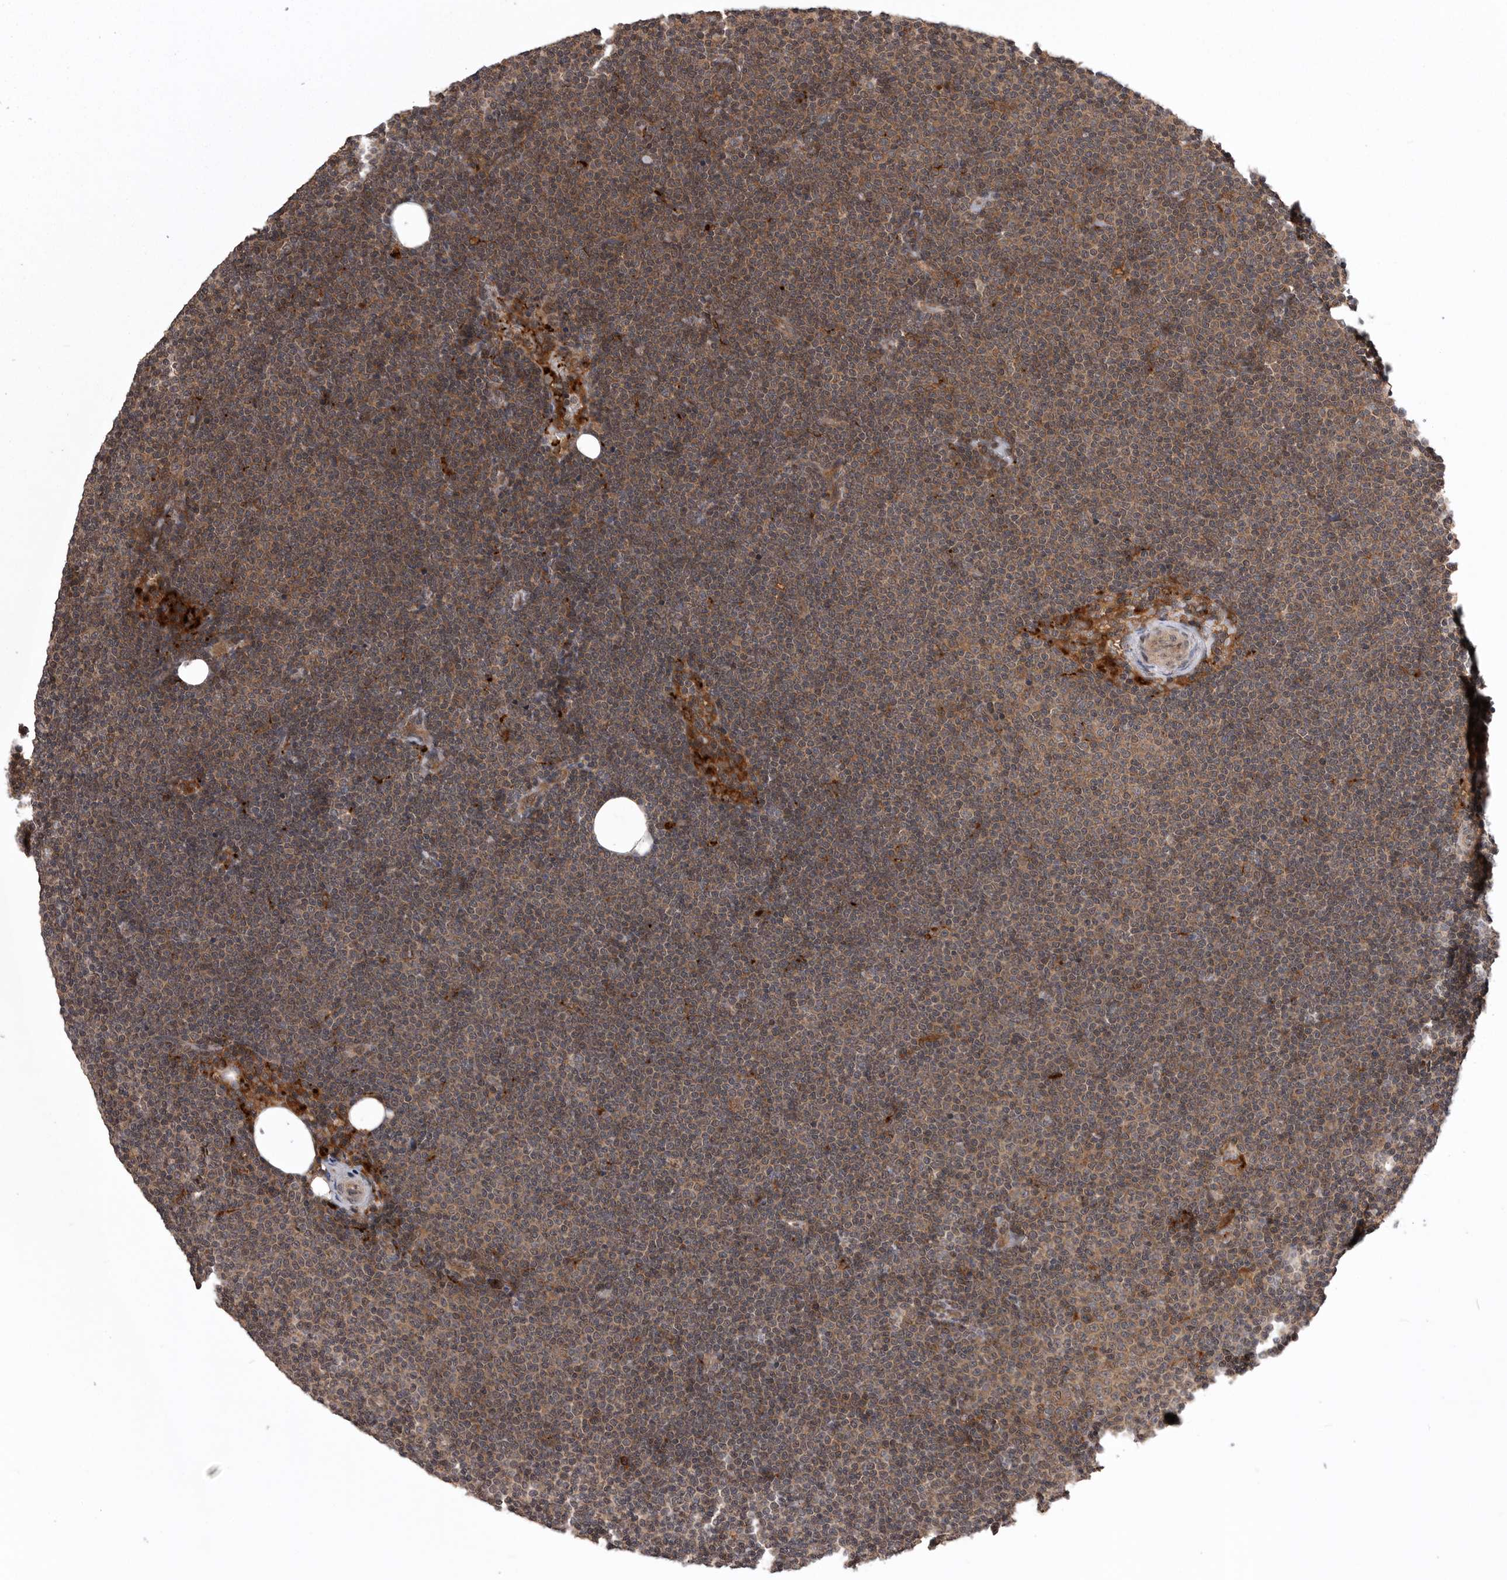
{"staining": {"intensity": "weak", "quantity": "25%-75%", "location": "cytoplasmic/membranous,nuclear"}, "tissue": "lymphoma", "cell_type": "Tumor cells", "image_type": "cancer", "snomed": [{"axis": "morphology", "description": "Malignant lymphoma, non-Hodgkin's type, Low grade"}, {"axis": "topography", "description": "Lymph node"}], "caption": "This image shows immunohistochemistry staining of low-grade malignant lymphoma, non-Hodgkin's type, with low weak cytoplasmic/membranous and nuclear staining in approximately 25%-75% of tumor cells.", "gene": "AOAH", "patient": {"sex": "female", "age": 53}}